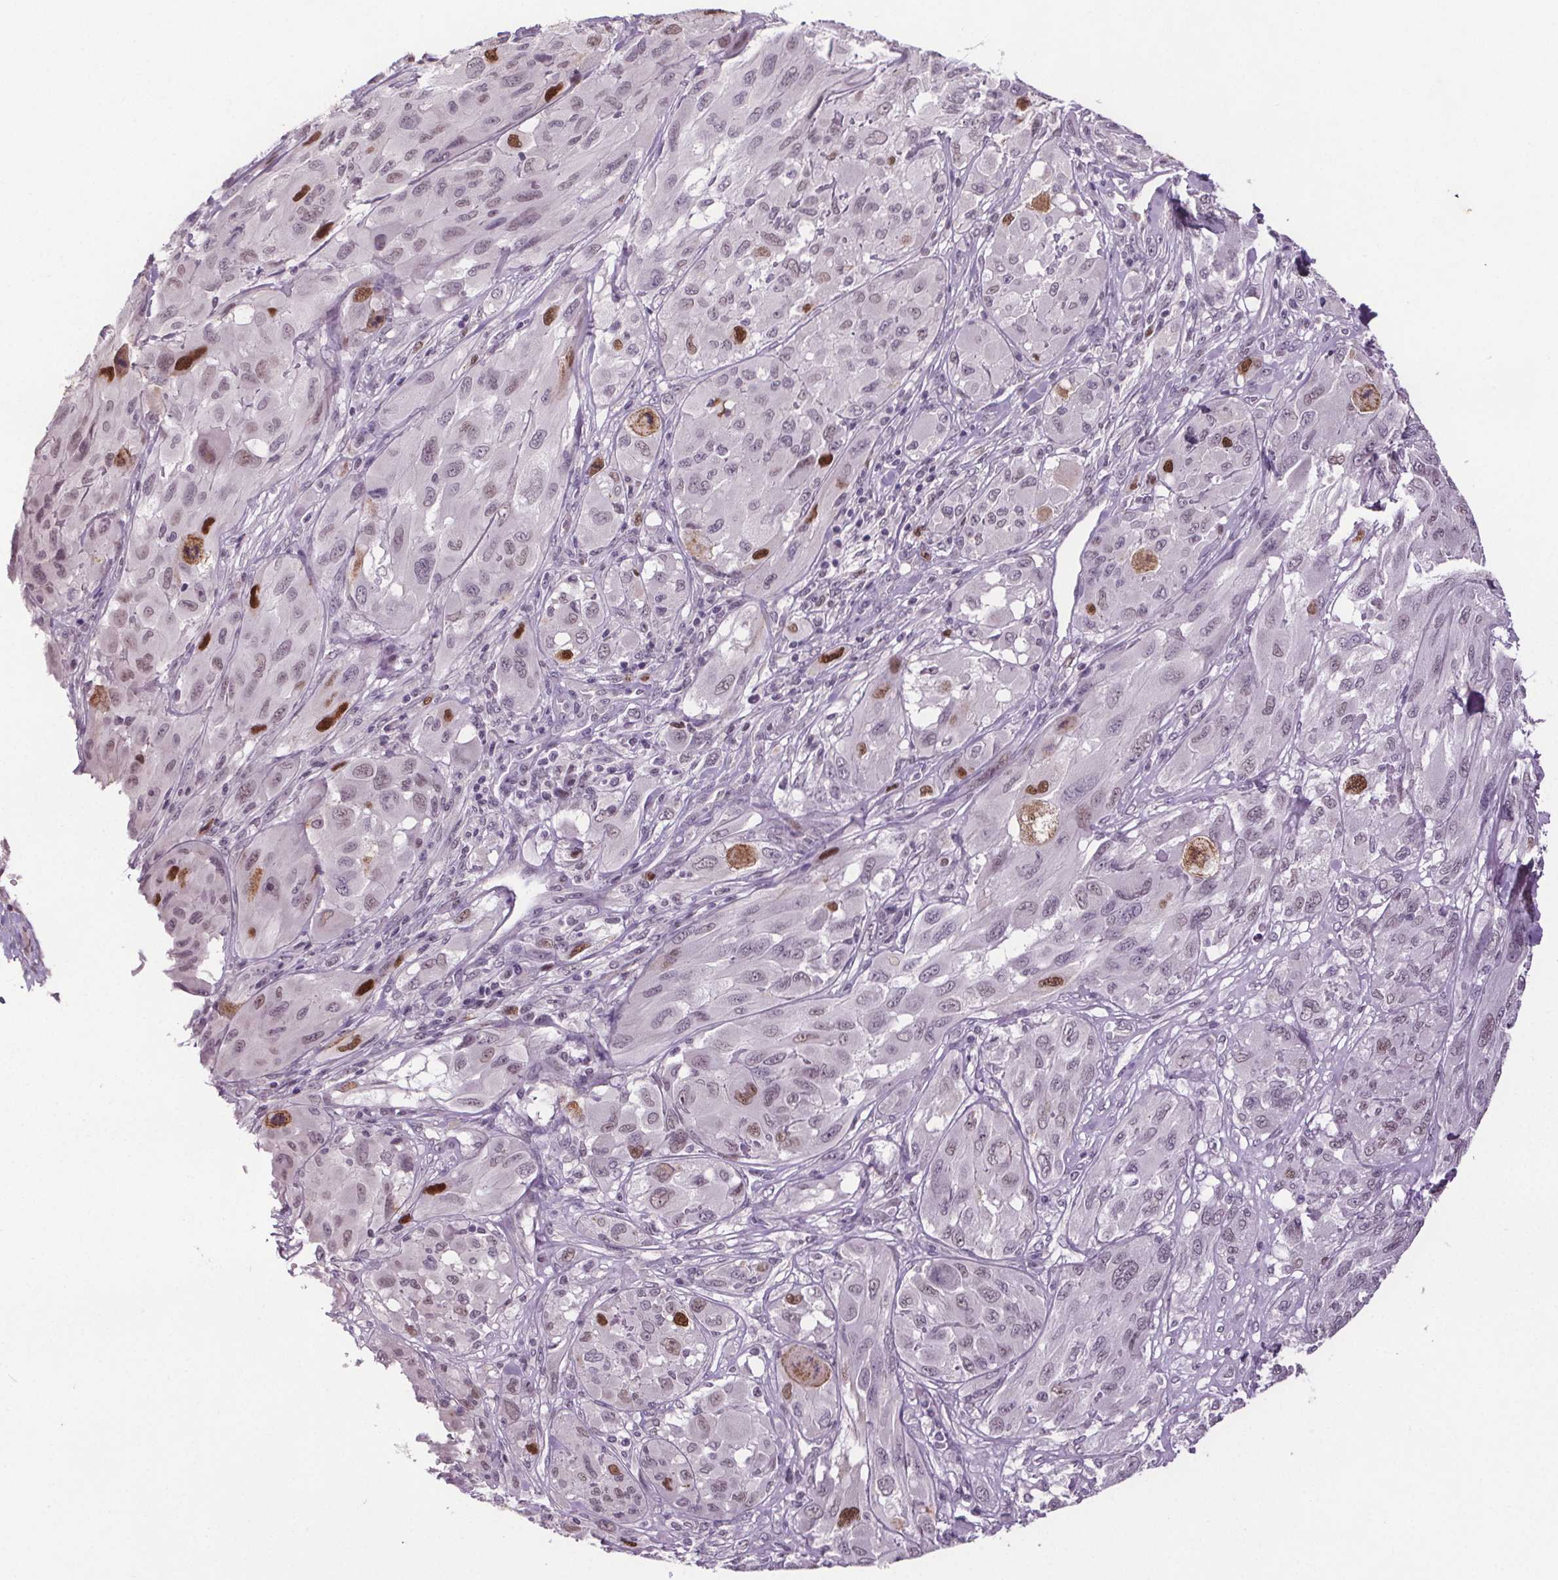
{"staining": {"intensity": "strong", "quantity": "<25%", "location": "nuclear"}, "tissue": "melanoma", "cell_type": "Tumor cells", "image_type": "cancer", "snomed": [{"axis": "morphology", "description": "Malignant melanoma, NOS"}, {"axis": "topography", "description": "Skin"}], "caption": "Immunohistochemistry micrograph of neoplastic tissue: human malignant melanoma stained using immunohistochemistry demonstrates medium levels of strong protein expression localized specifically in the nuclear of tumor cells, appearing as a nuclear brown color.", "gene": "CENPF", "patient": {"sex": "female", "age": 91}}